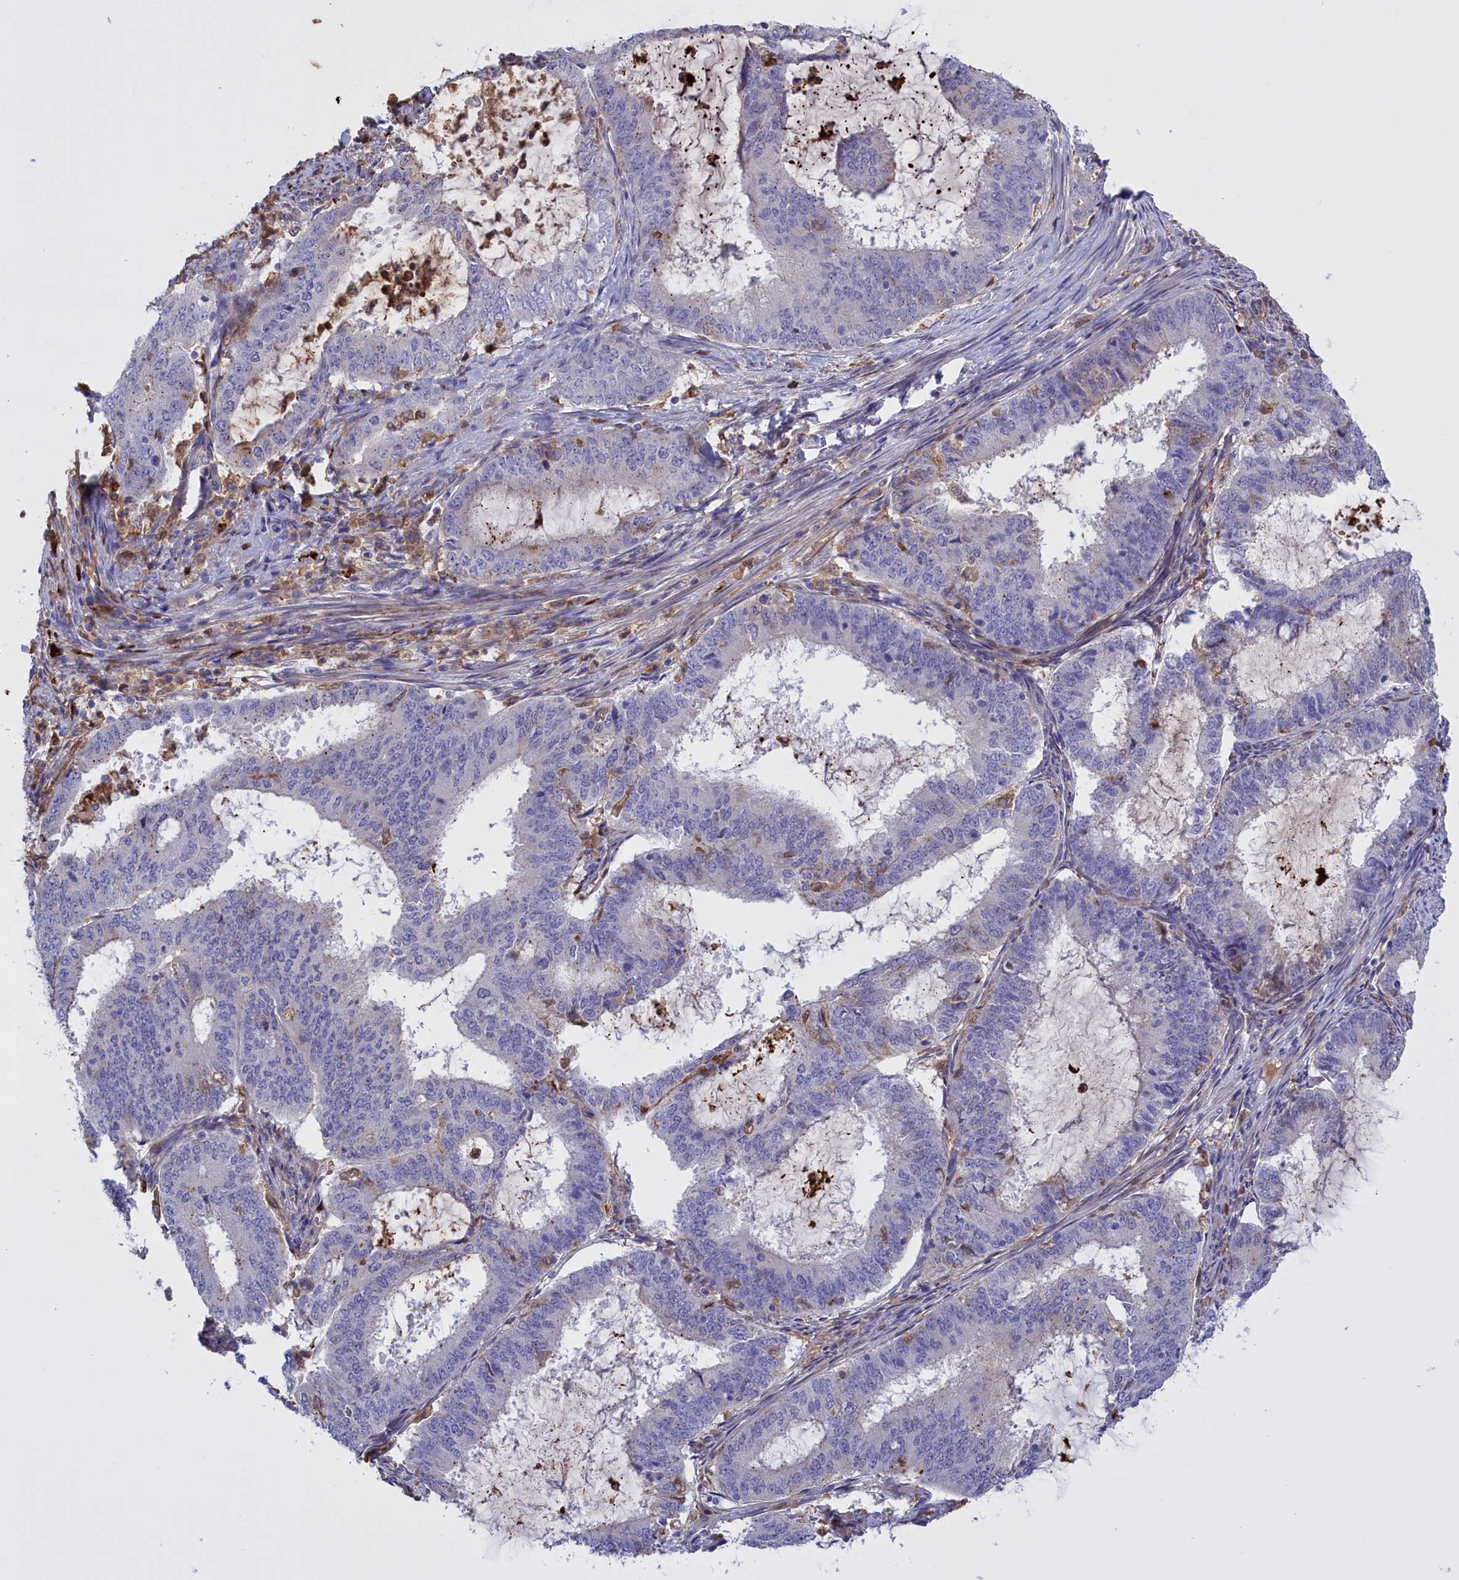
{"staining": {"intensity": "negative", "quantity": "none", "location": "none"}, "tissue": "endometrial cancer", "cell_type": "Tumor cells", "image_type": "cancer", "snomed": [{"axis": "morphology", "description": "Adenocarcinoma, NOS"}, {"axis": "topography", "description": "Endometrium"}], "caption": "Tumor cells are negative for protein expression in human adenocarcinoma (endometrial).", "gene": "FAM149B1", "patient": {"sex": "female", "age": 51}}